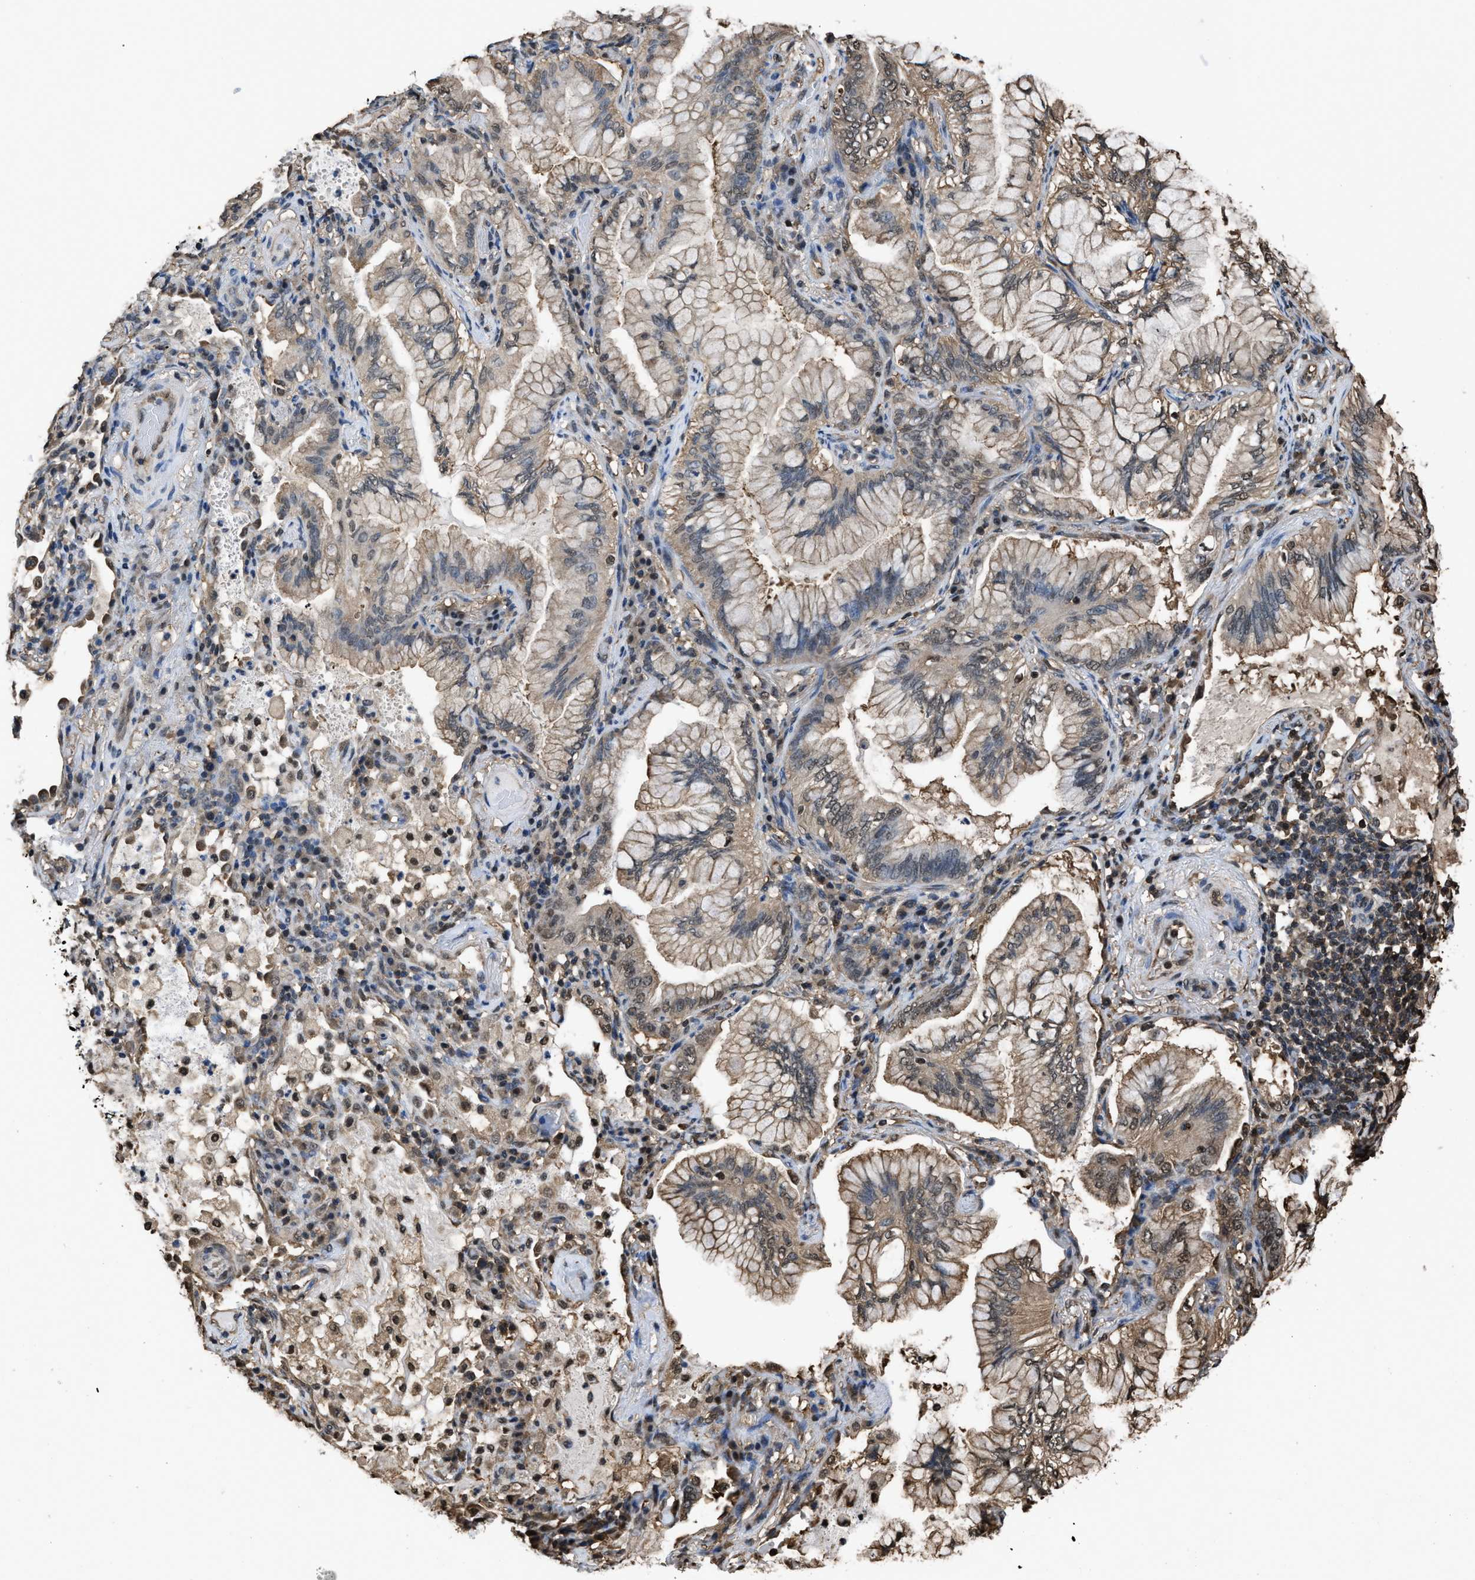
{"staining": {"intensity": "moderate", "quantity": ">75%", "location": "cytoplasmic/membranous"}, "tissue": "lung cancer", "cell_type": "Tumor cells", "image_type": "cancer", "snomed": [{"axis": "morphology", "description": "Adenocarcinoma, NOS"}, {"axis": "topography", "description": "Lung"}], "caption": "The immunohistochemical stain highlights moderate cytoplasmic/membranous positivity in tumor cells of lung cancer tissue. (DAB IHC, brown staining for protein, blue staining for nuclei).", "gene": "FNTA", "patient": {"sex": "female", "age": 70}}